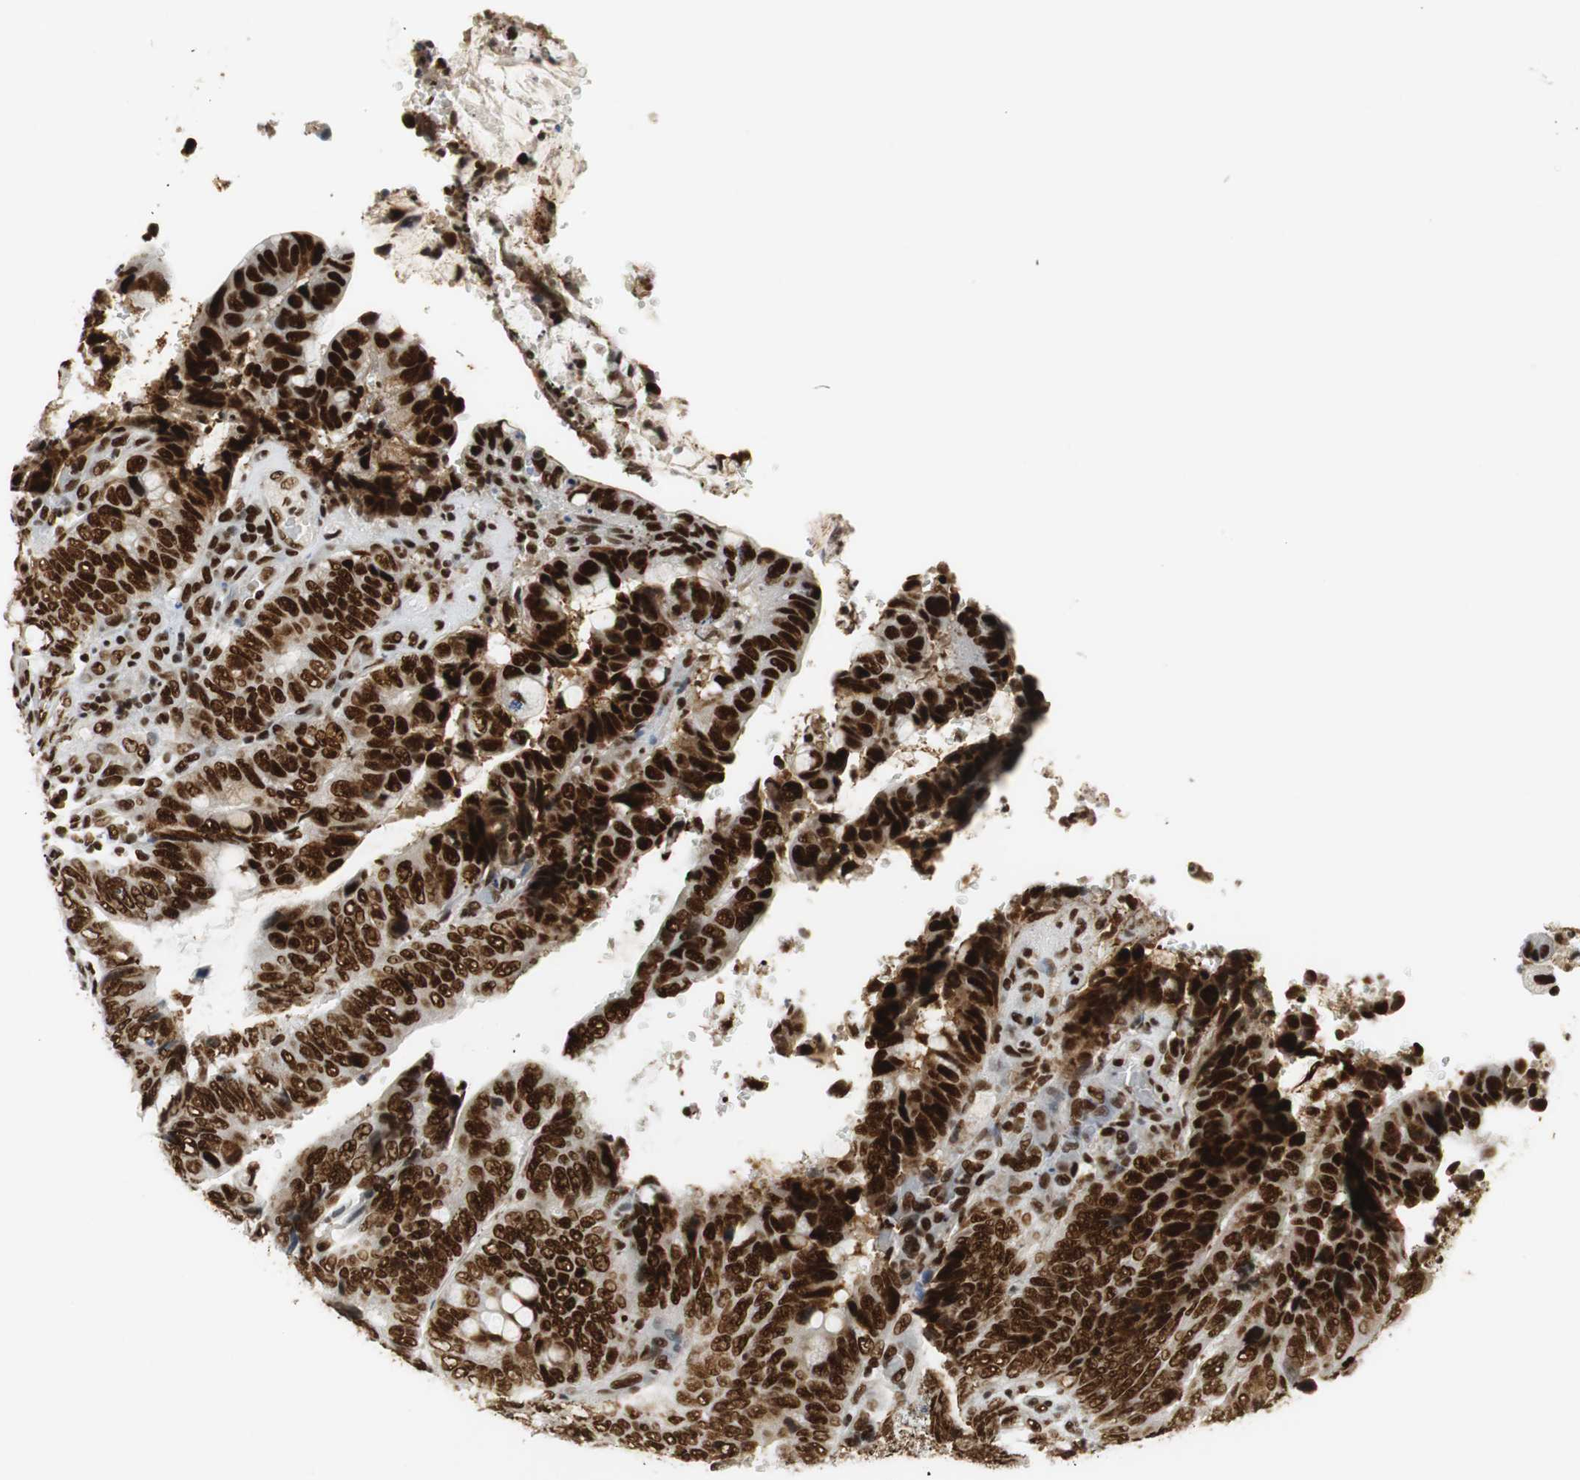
{"staining": {"intensity": "strong", "quantity": ">75%", "location": "nuclear"}, "tissue": "colorectal cancer", "cell_type": "Tumor cells", "image_type": "cancer", "snomed": [{"axis": "morphology", "description": "Normal tissue, NOS"}, {"axis": "morphology", "description": "Adenocarcinoma, NOS"}, {"axis": "topography", "description": "Rectum"}, {"axis": "topography", "description": "Peripheral nerve tissue"}], "caption": "The histopathology image shows immunohistochemical staining of colorectal cancer. There is strong nuclear staining is identified in about >75% of tumor cells. (brown staining indicates protein expression, while blue staining denotes nuclei).", "gene": "PRKDC", "patient": {"sex": "male", "age": 92}}